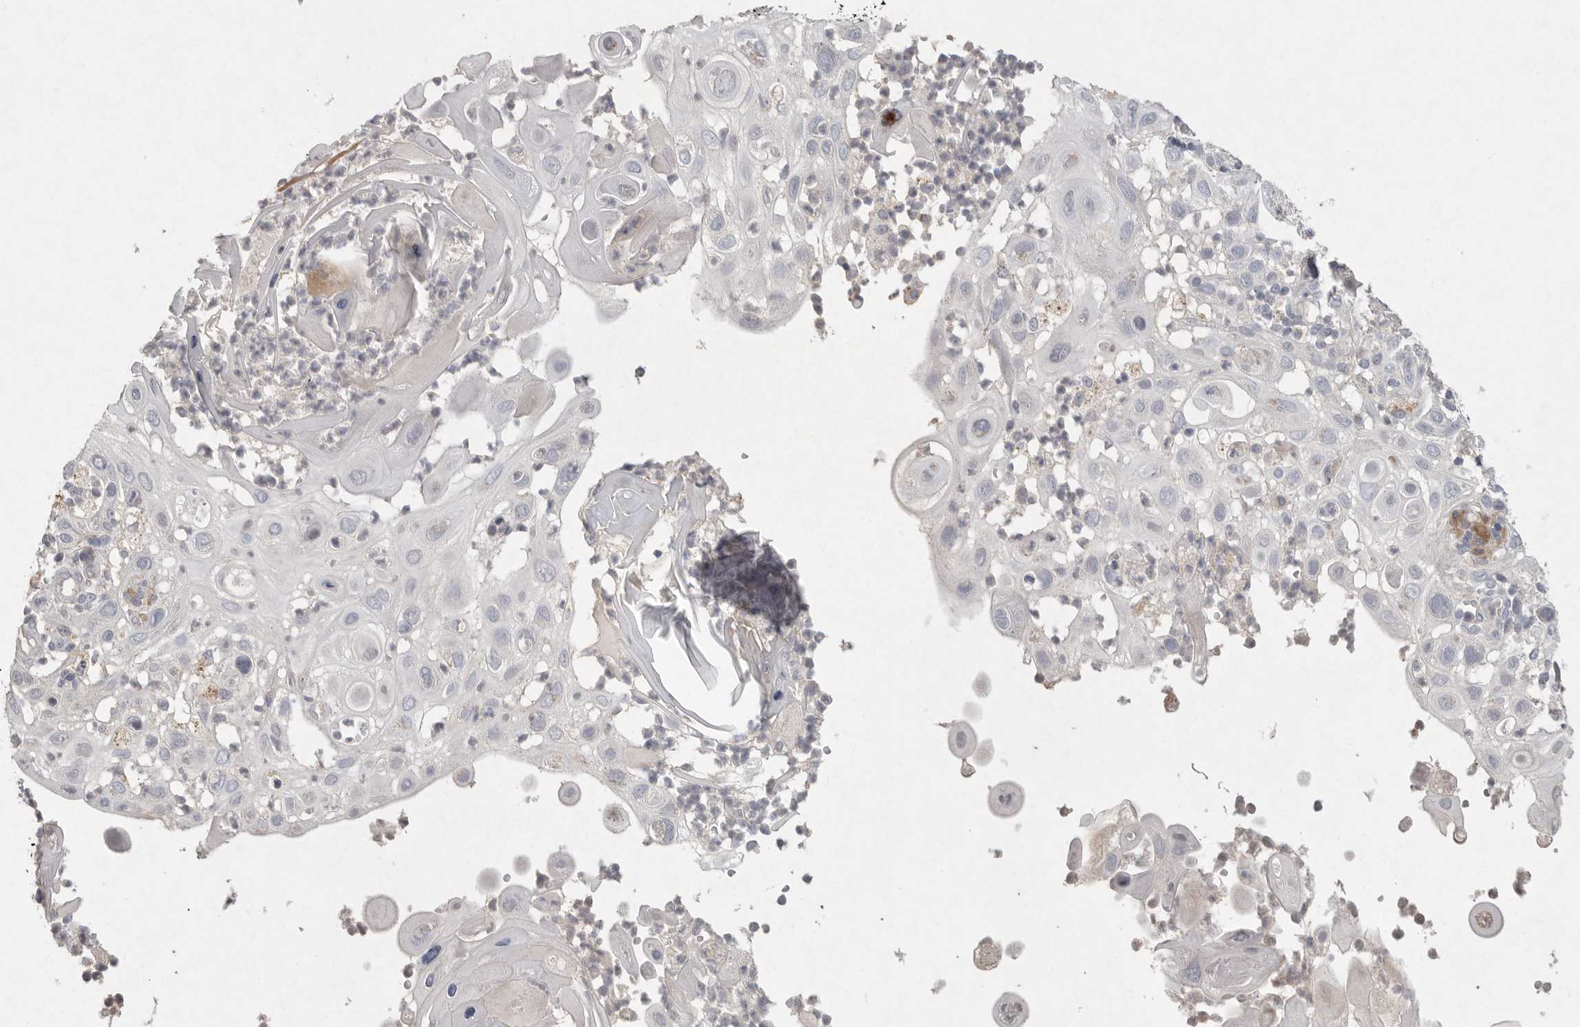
{"staining": {"intensity": "negative", "quantity": "none", "location": "none"}, "tissue": "skin cancer", "cell_type": "Tumor cells", "image_type": "cancer", "snomed": [{"axis": "morphology", "description": "Normal tissue, NOS"}, {"axis": "morphology", "description": "Squamous cell carcinoma, NOS"}, {"axis": "topography", "description": "Skin"}], "caption": "Micrograph shows no significant protein positivity in tumor cells of skin cancer.", "gene": "VANGL2", "patient": {"sex": "female", "age": 96}}